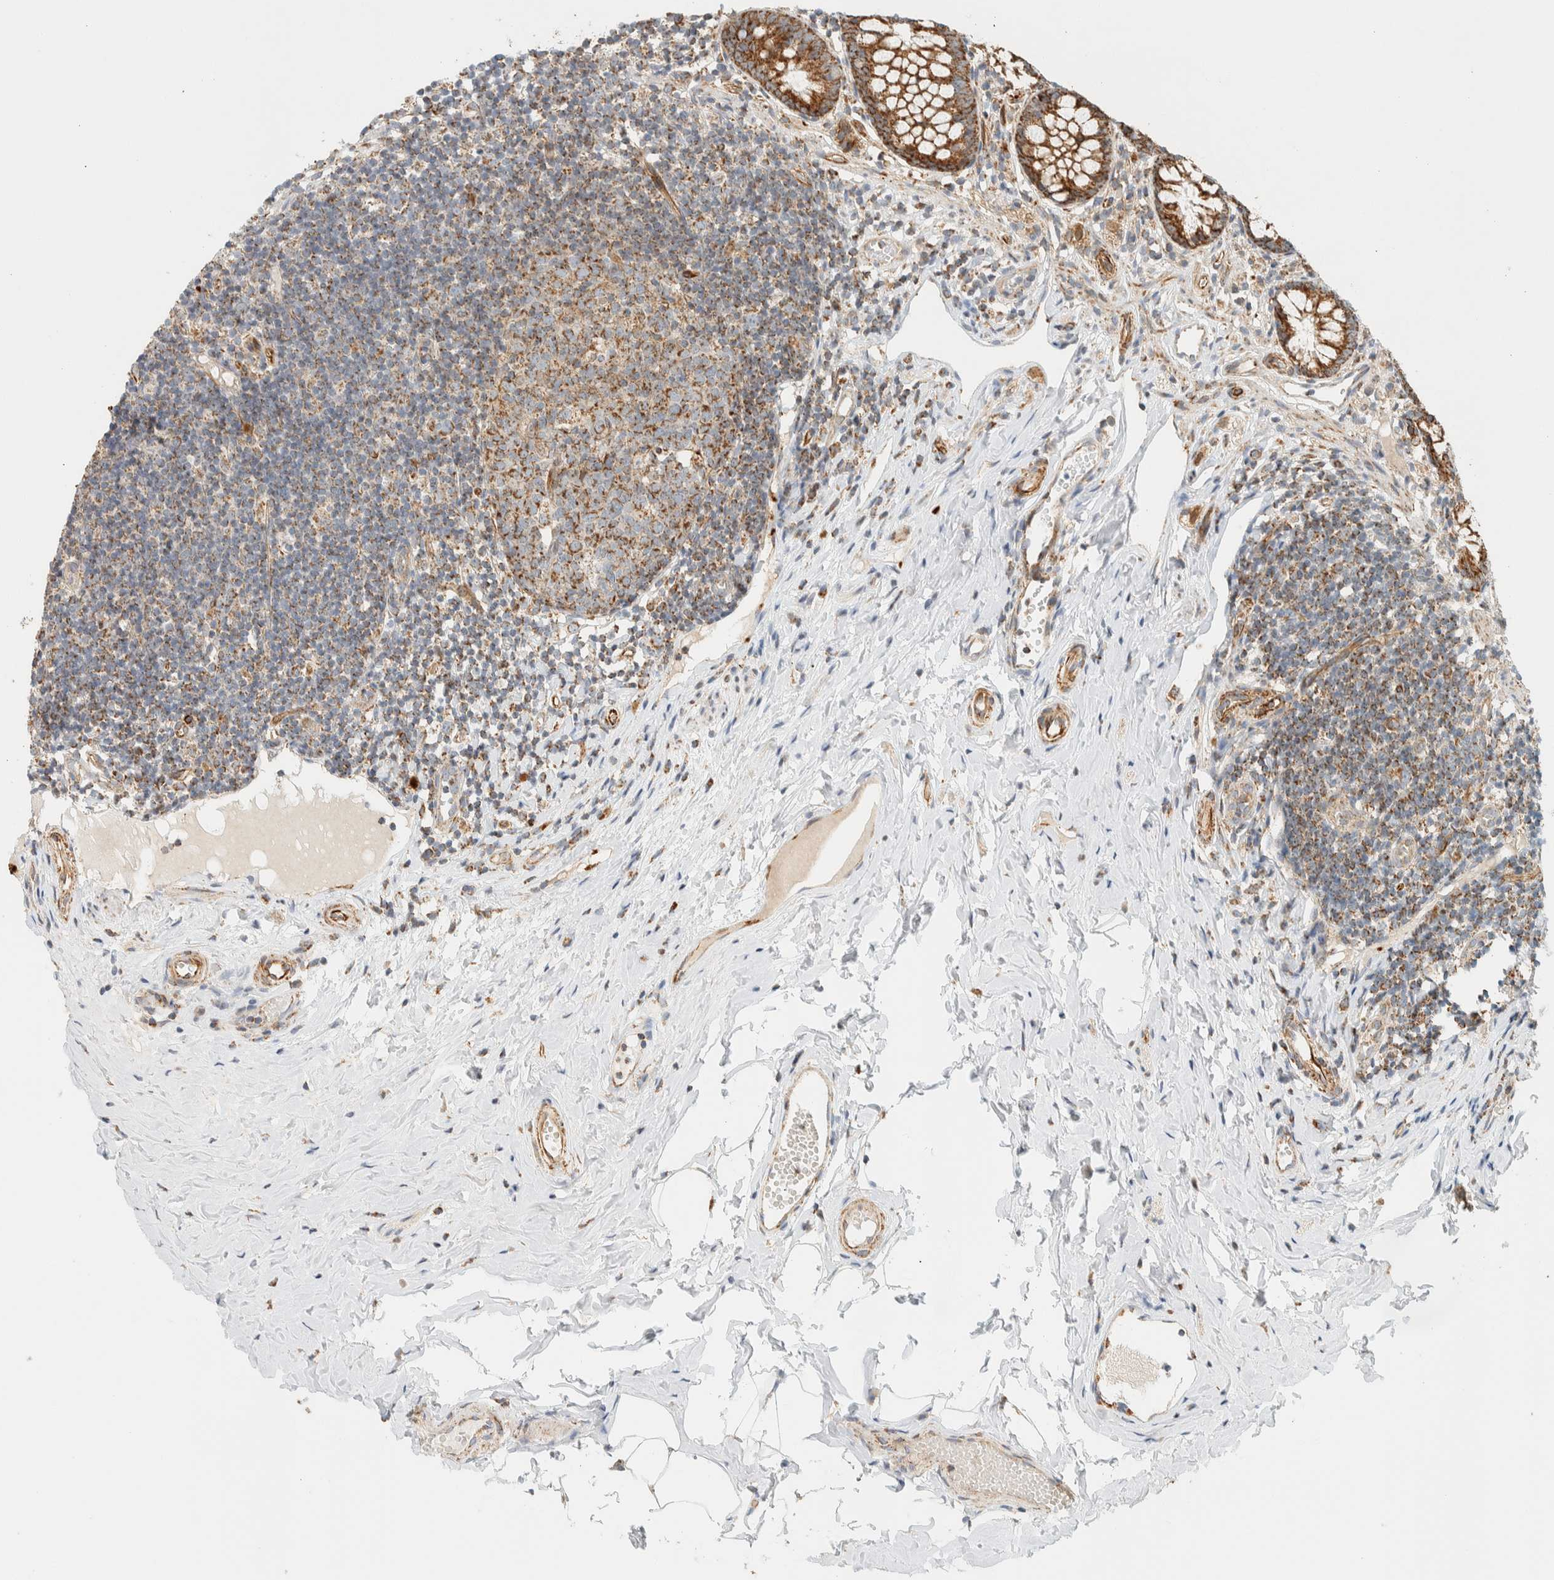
{"staining": {"intensity": "strong", "quantity": ">75%", "location": "cytoplasmic/membranous"}, "tissue": "appendix", "cell_type": "Glandular cells", "image_type": "normal", "snomed": [{"axis": "morphology", "description": "Normal tissue, NOS"}, {"axis": "topography", "description": "Appendix"}], "caption": "A brown stain shows strong cytoplasmic/membranous staining of a protein in glandular cells of benign appendix. (DAB (3,3'-diaminobenzidine) IHC with brightfield microscopy, high magnification).", "gene": "KIFAP3", "patient": {"sex": "female", "age": 20}}